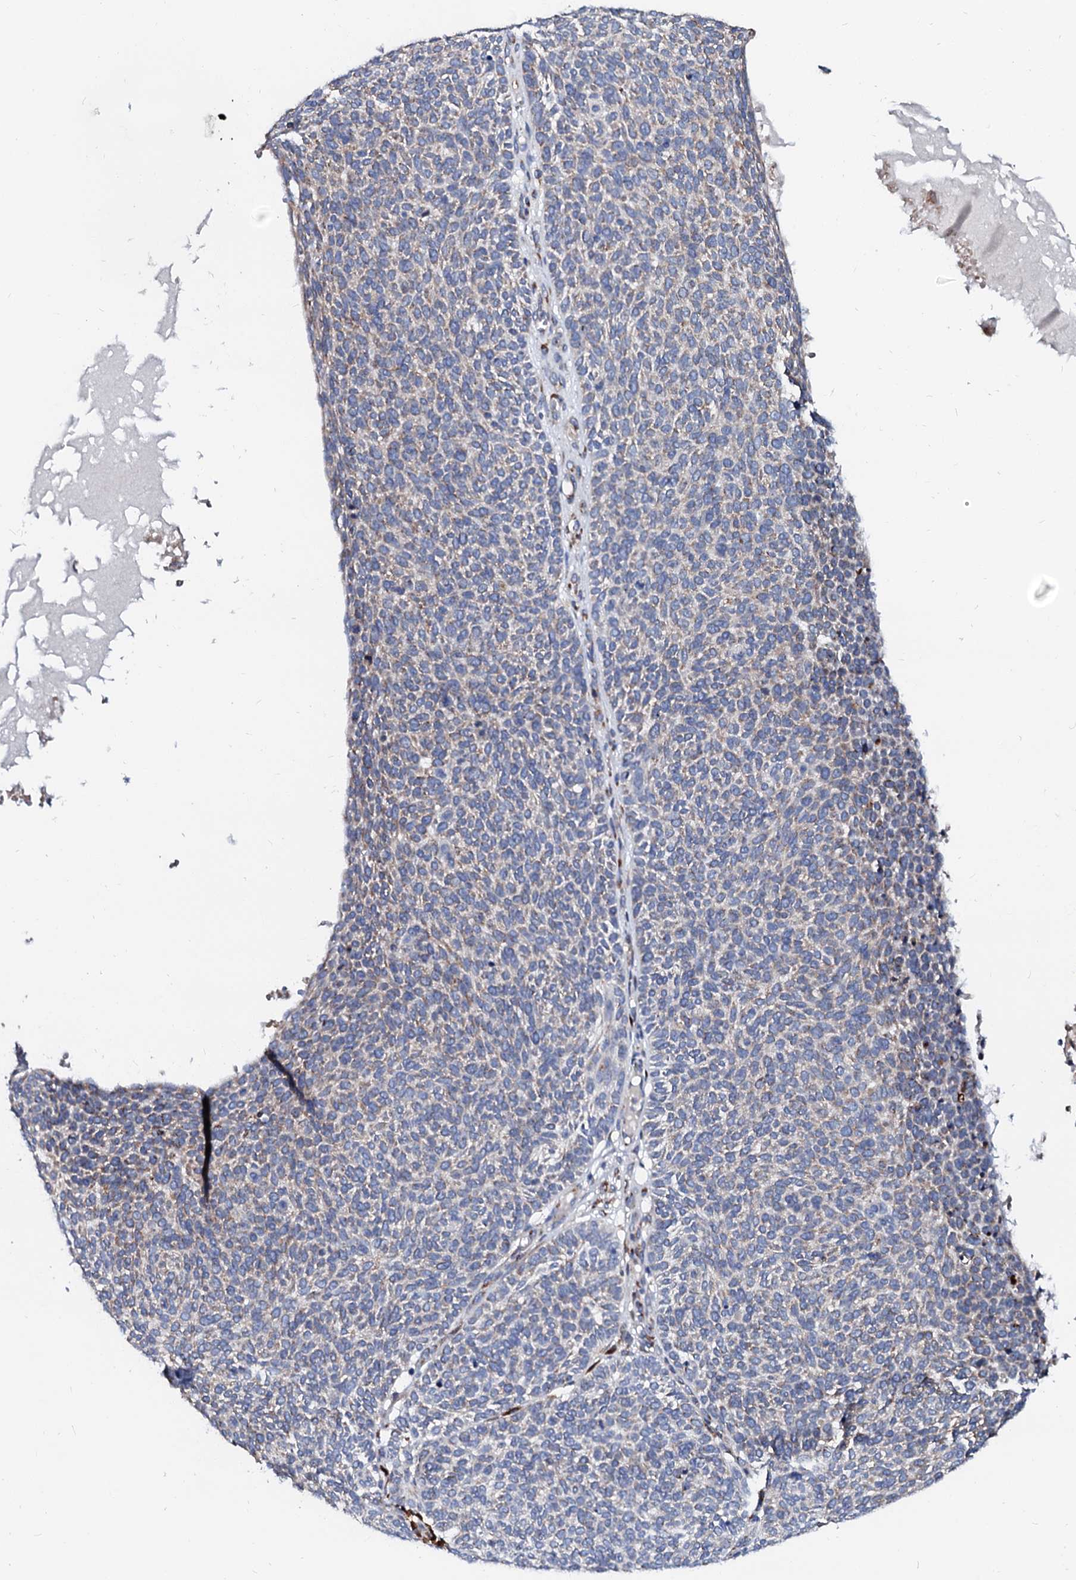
{"staining": {"intensity": "negative", "quantity": "none", "location": "none"}, "tissue": "skin cancer", "cell_type": "Tumor cells", "image_type": "cancer", "snomed": [{"axis": "morphology", "description": "Squamous cell carcinoma, NOS"}, {"axis": "topography", "description": "Skin"}], "caption": "Photomicrograph shows no significant protein positivity in tumor cells of skin cancer.", "gene": "LMAN1", "patient": {"sex": "female", "age": 90}}